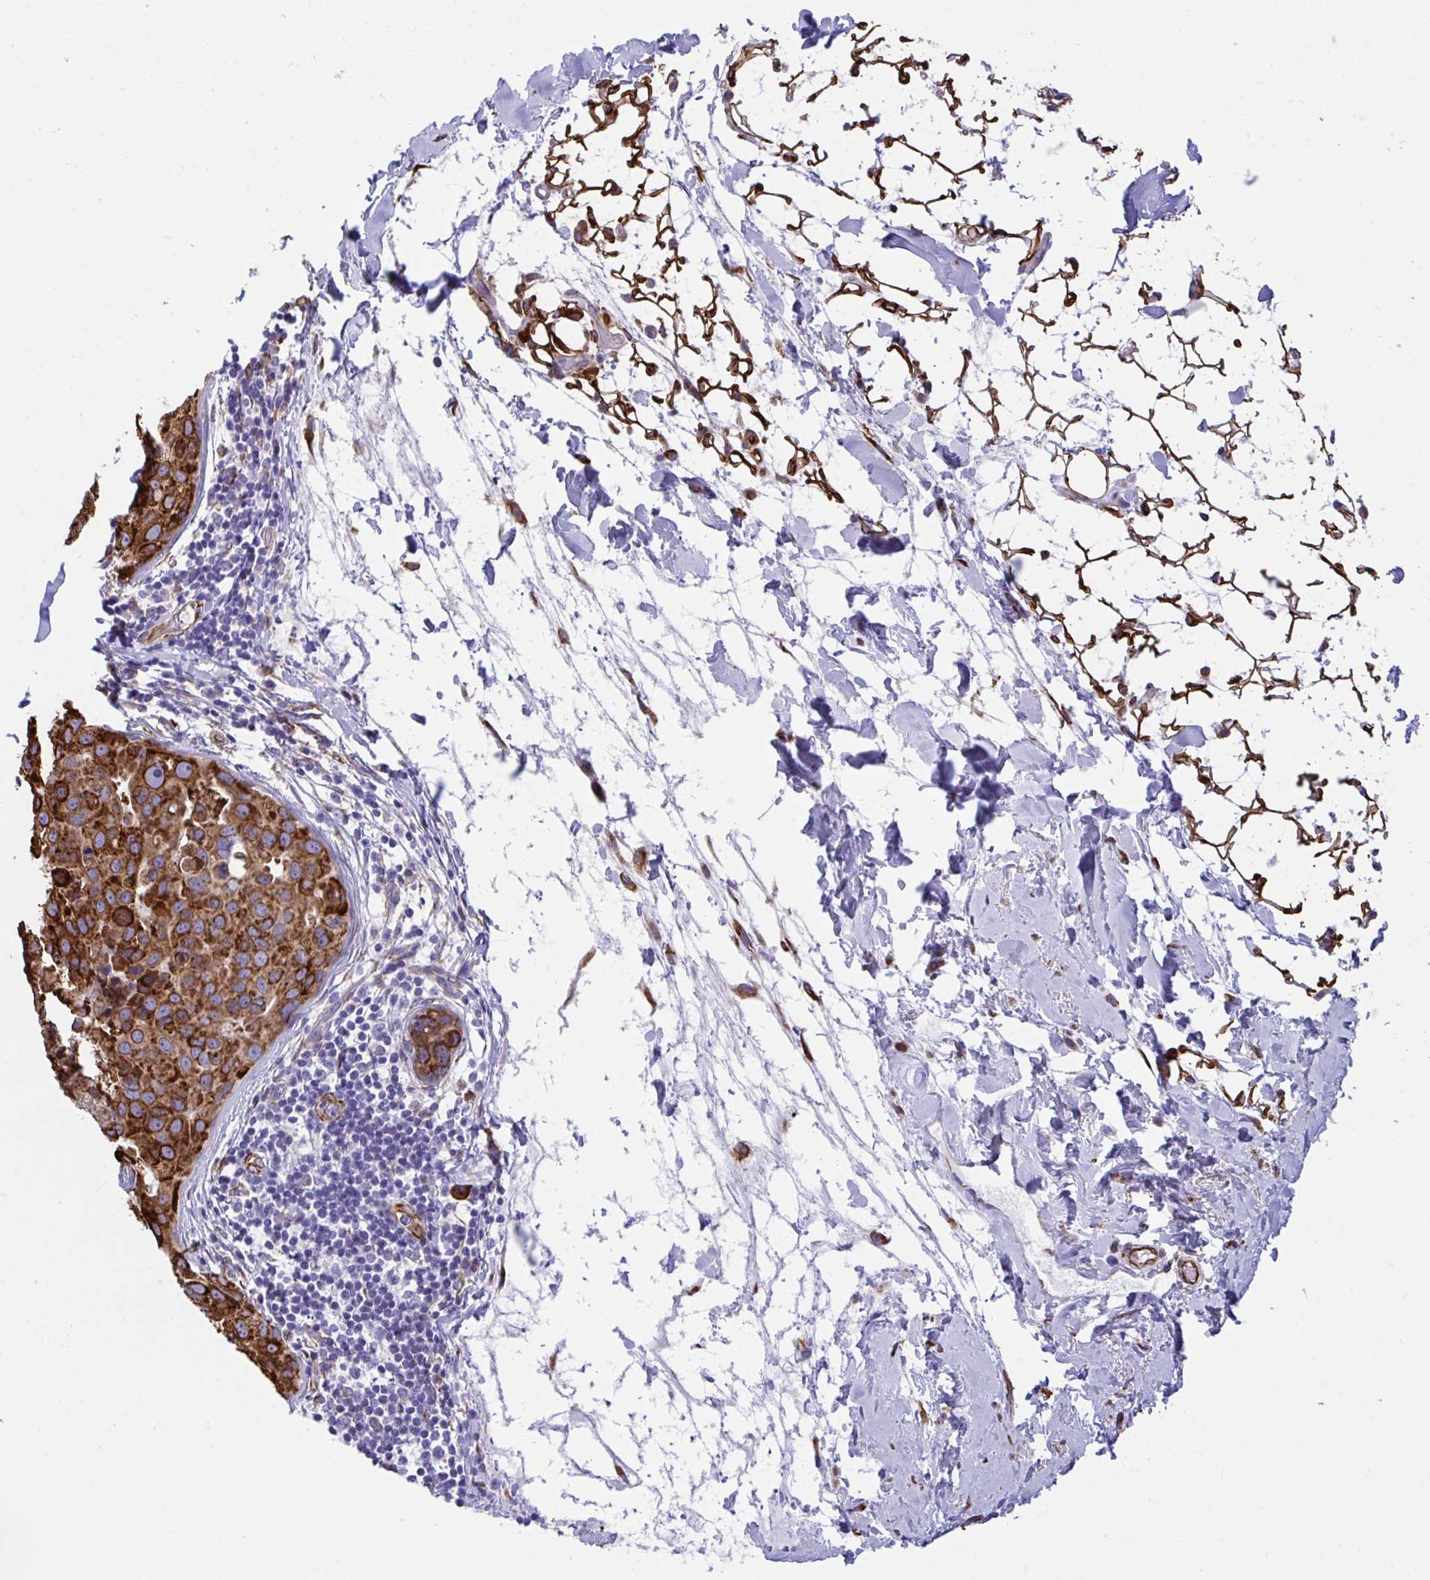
{"staining": {"intensity": "strong", "quantity": ">75%", "location": "cytoplasmic/membranous"}, "tissue": "breast cancer", "cell_type": "Tumor cells", "image_type": "cancer", "snomed": [{"axis": "morphology", "description": "Duct carcinoma"}, {"axis": "topography", "description": "Breast"}], "caption": "Protein analysis of invasive ductal carcinoma (breast) tissue shows strong cytoplasmic/membranous positivity in about >75% of tumor cells. The protein of interest is shown in brown color, while the nuclei are stained blue.", "gene": "ASPH", "patient": {"sex": "female", "age": 24}}